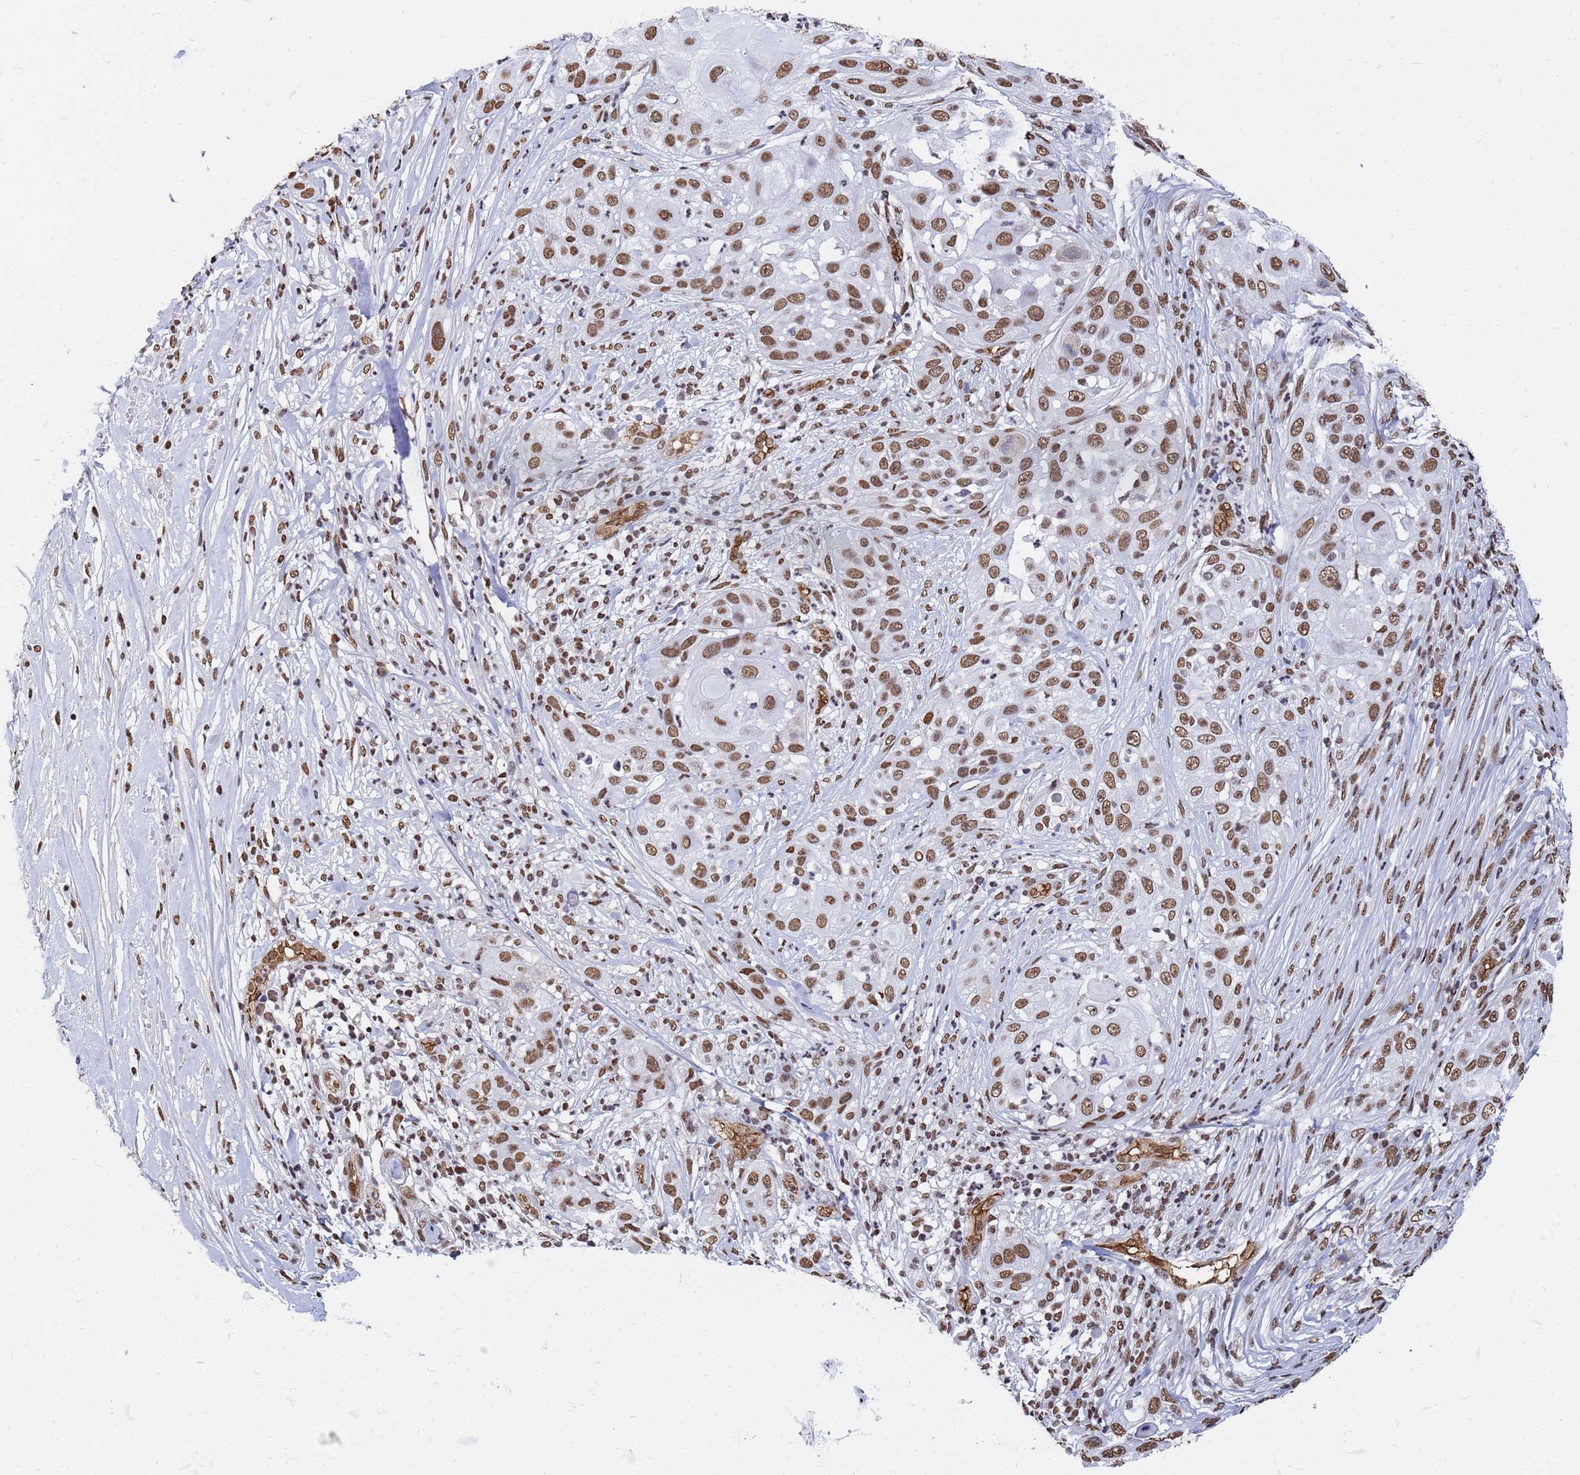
{"staining": {"intensity": "moderate", "quantity": ">75%", "location": "nuclear"}, "tissue": "skin cancer", "cell_type": "Tumor cells", "image_type": "cancer", "snomed": [{"axis": "morphology", "description": "Squamous cell carcinoma, NOS"}, {"axis": "topography", "description": "Skin"}], "caption": "This micrograph demonstrates immunohistochemistry staining of skin squamous cell carcinoma, with medium moderate nuclear positivity in approximately >75% of tumor cells.", "gene": "RAVER2", "patient": {"sex": "female", "age": 44}}